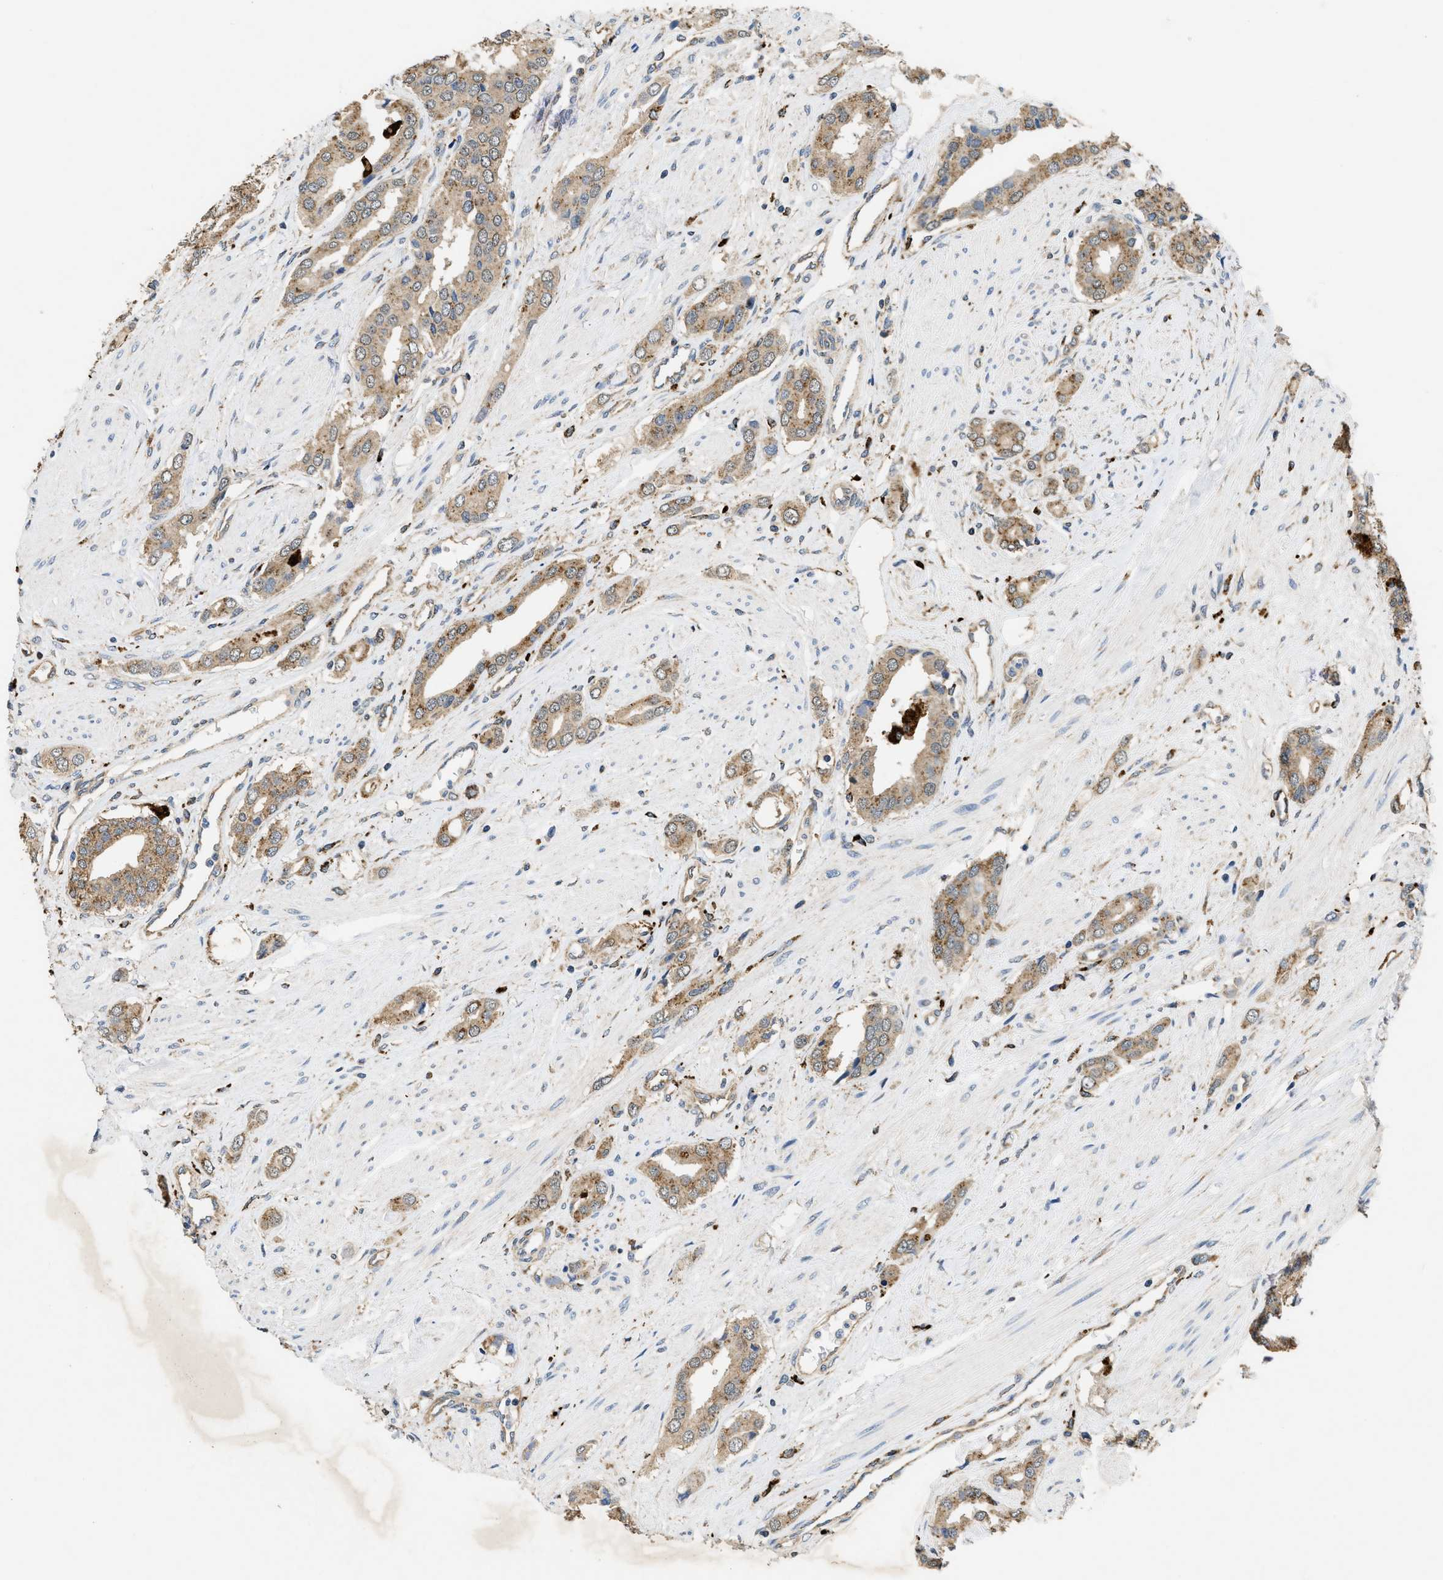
{"staining": {"intensity": "weak", "quantity": ">75%", "location": "cytoplasmic/membranous"}, "tissue": "prostate cancer", "cell_type": "Tumor cells", "image_type": "cancer", "snomed": [{"axis": "morphology", "description": "Adenocarcinoma, High grade"}, {"axis": "topography", "description": "Prostate"}], "caption": "Immunohistochemistry (IHC) of prostate cancer (adenocarcinoma (high-grade)) demonstrates low levels of weak cytoplasmic/membranous expression in approximately >75% of tumor cells.", "gene": "BMPR2", "patient": {"sex": "male", "age": 52}}